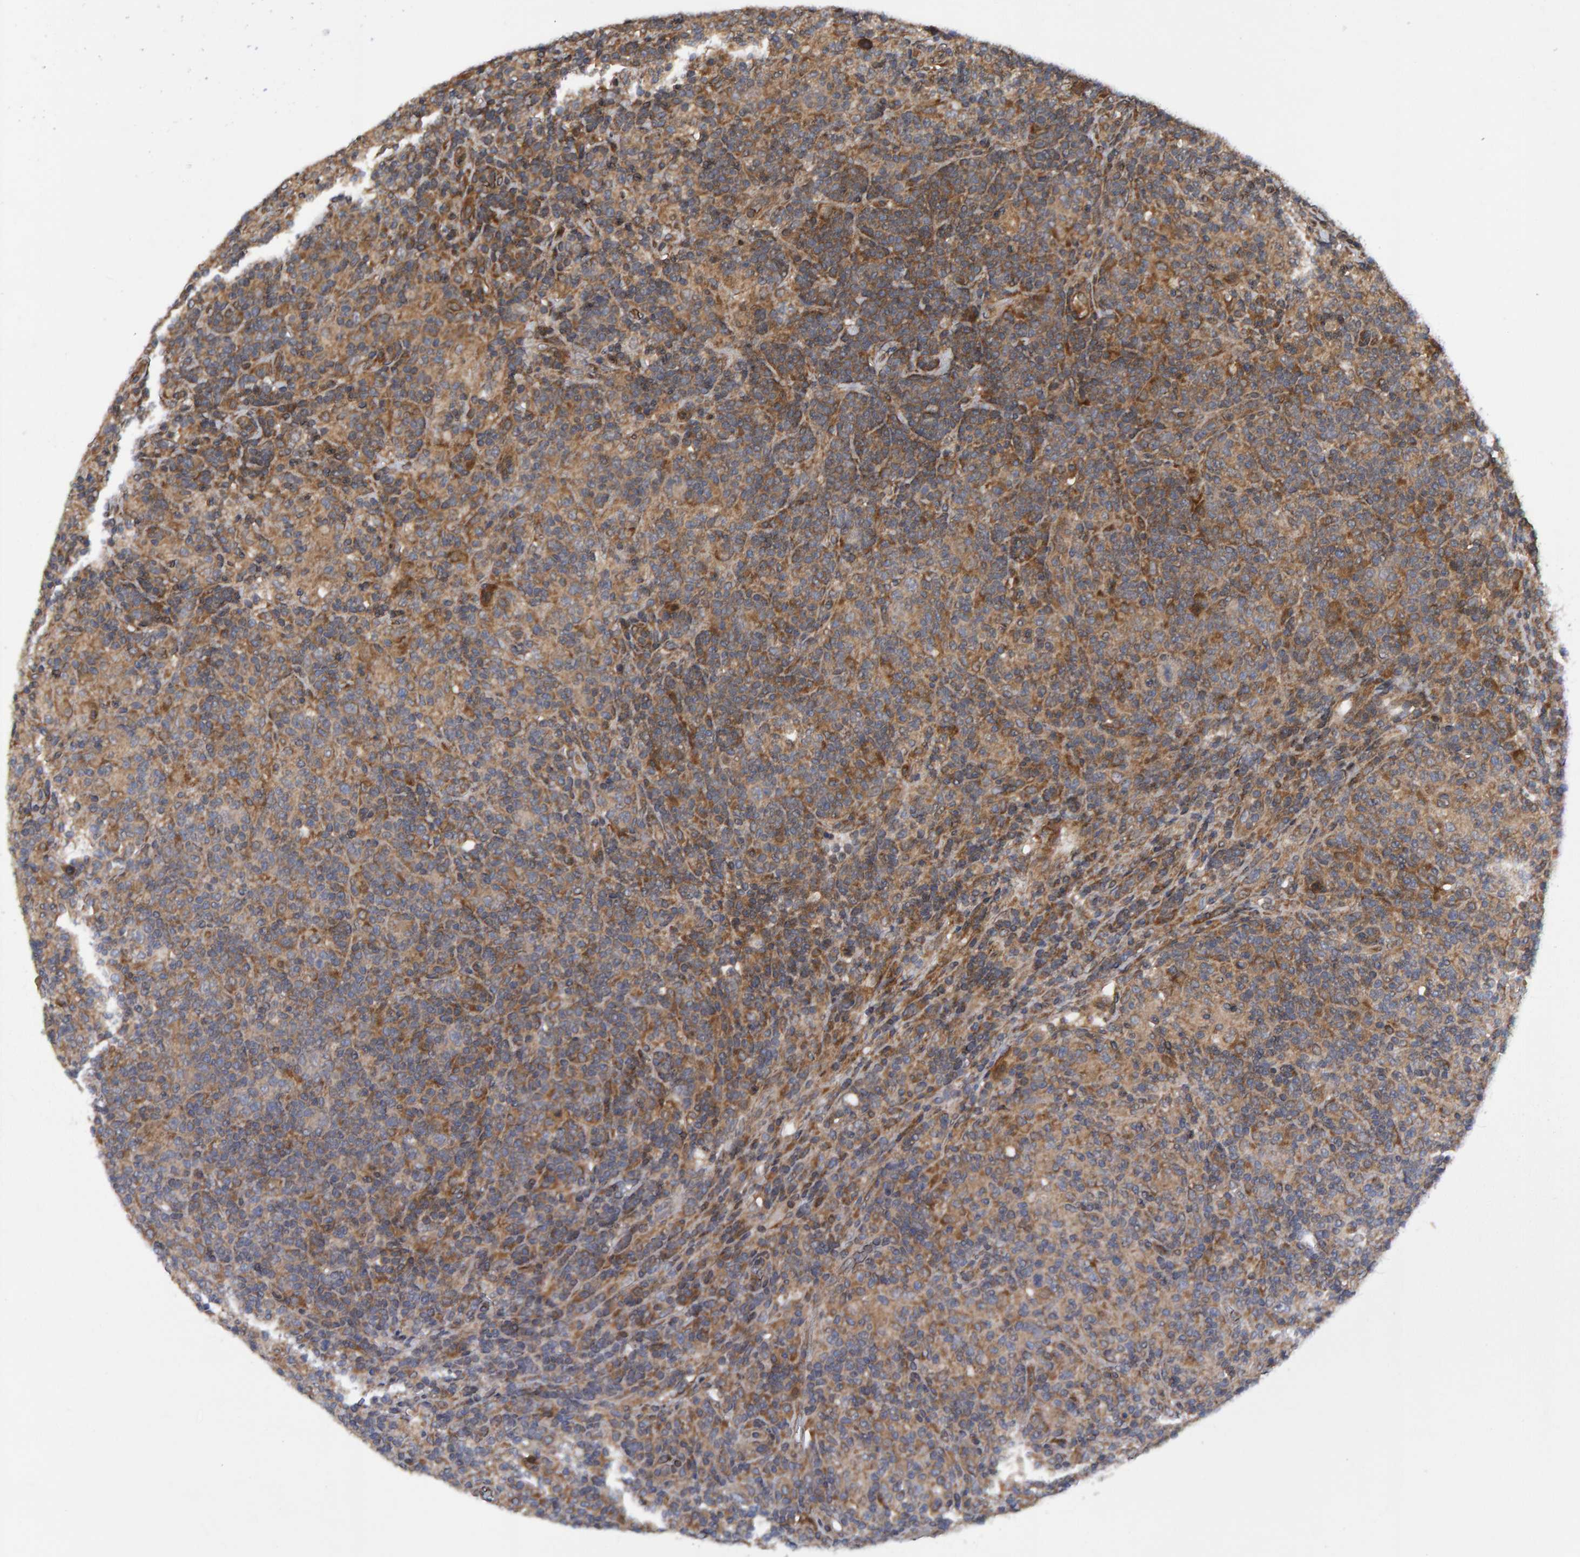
{"staining": {"intensity": "moderate", "quantity": ">75%", "location": "cytoplasmic/membranous"}, "tissue": "lymphoma", "cell_type": "Tumor cells", "image_type": "cancer", "snomed": [{"axis": "morphology", "description": "Hodgkin's disease, NOS"}, {"axis": "topography", "description": "Lymph node"}], "caption": "Immunohistochemistry (IHC) (DAB) staining of lymphoma demonstrates moderate cytoplasmic/membranous protein staining in about >75% of tumor cells. The staining is performed using DAB brown chromogen to label protein expression. The nuclei are counter-stained blue using hematoxylin.", "gene": "GAB2", "patient": {"sex": "male", "age": 70}}